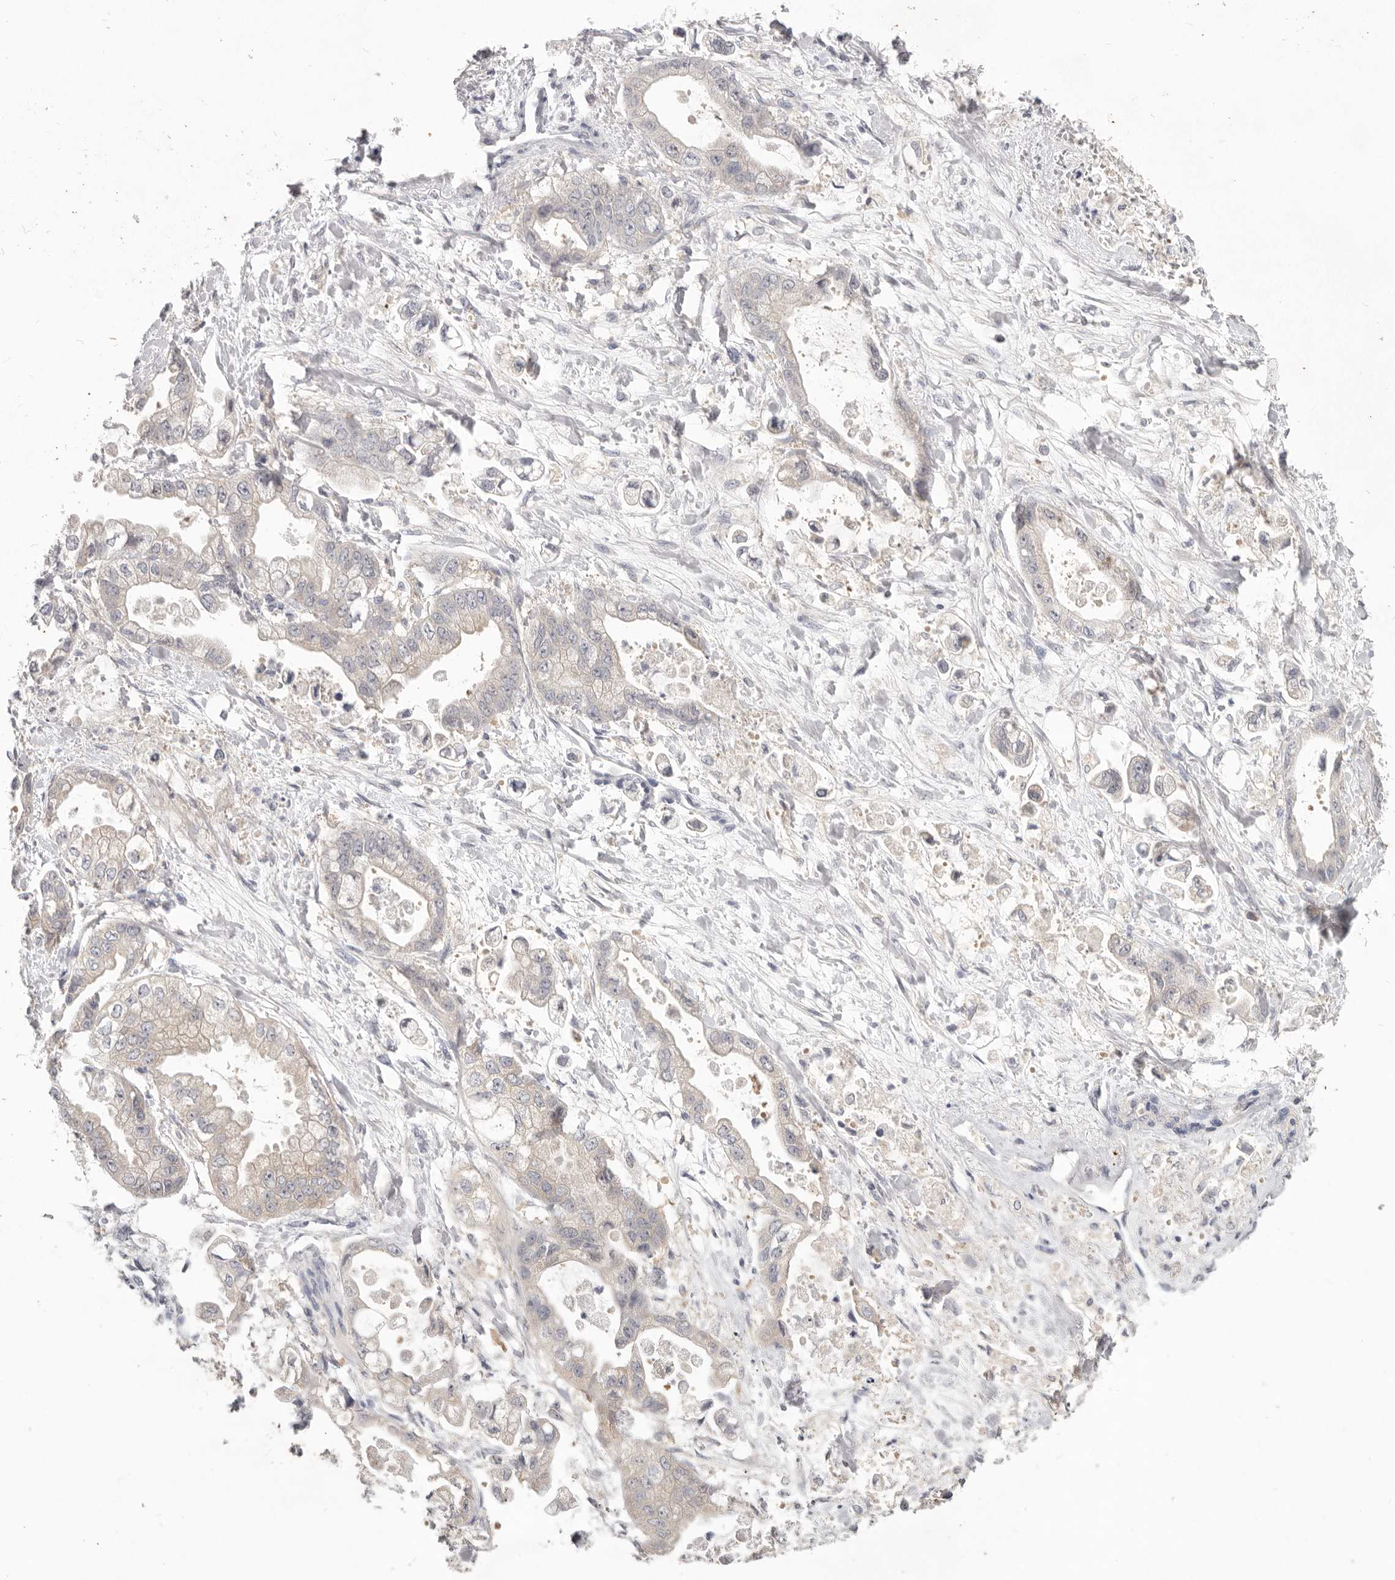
{"staining": {"intensity": "weak", "quantity": "<25%", "location": "cytoplasmic/membranous"}, "tissue": "stomach cancer", "cell_type": "Tumor cells", "image_type": "cancer", "snomed": [{"axis": "morphology", "description": "Adenocarcinoma, NOS"}, {"axis": "topography", "description": "Stomach"}], "caption": "Tumor cells show no significant staining in stomach cancer (adenocarcinoma). (Stains: DAB (3,3'-diaminobenzidine) IHC with hematoxylin counter stain, Microscopy: brightfield microscopy at high magnification).", "gene": "WDR77", "patient": {"sex": "male", "age": 62}}